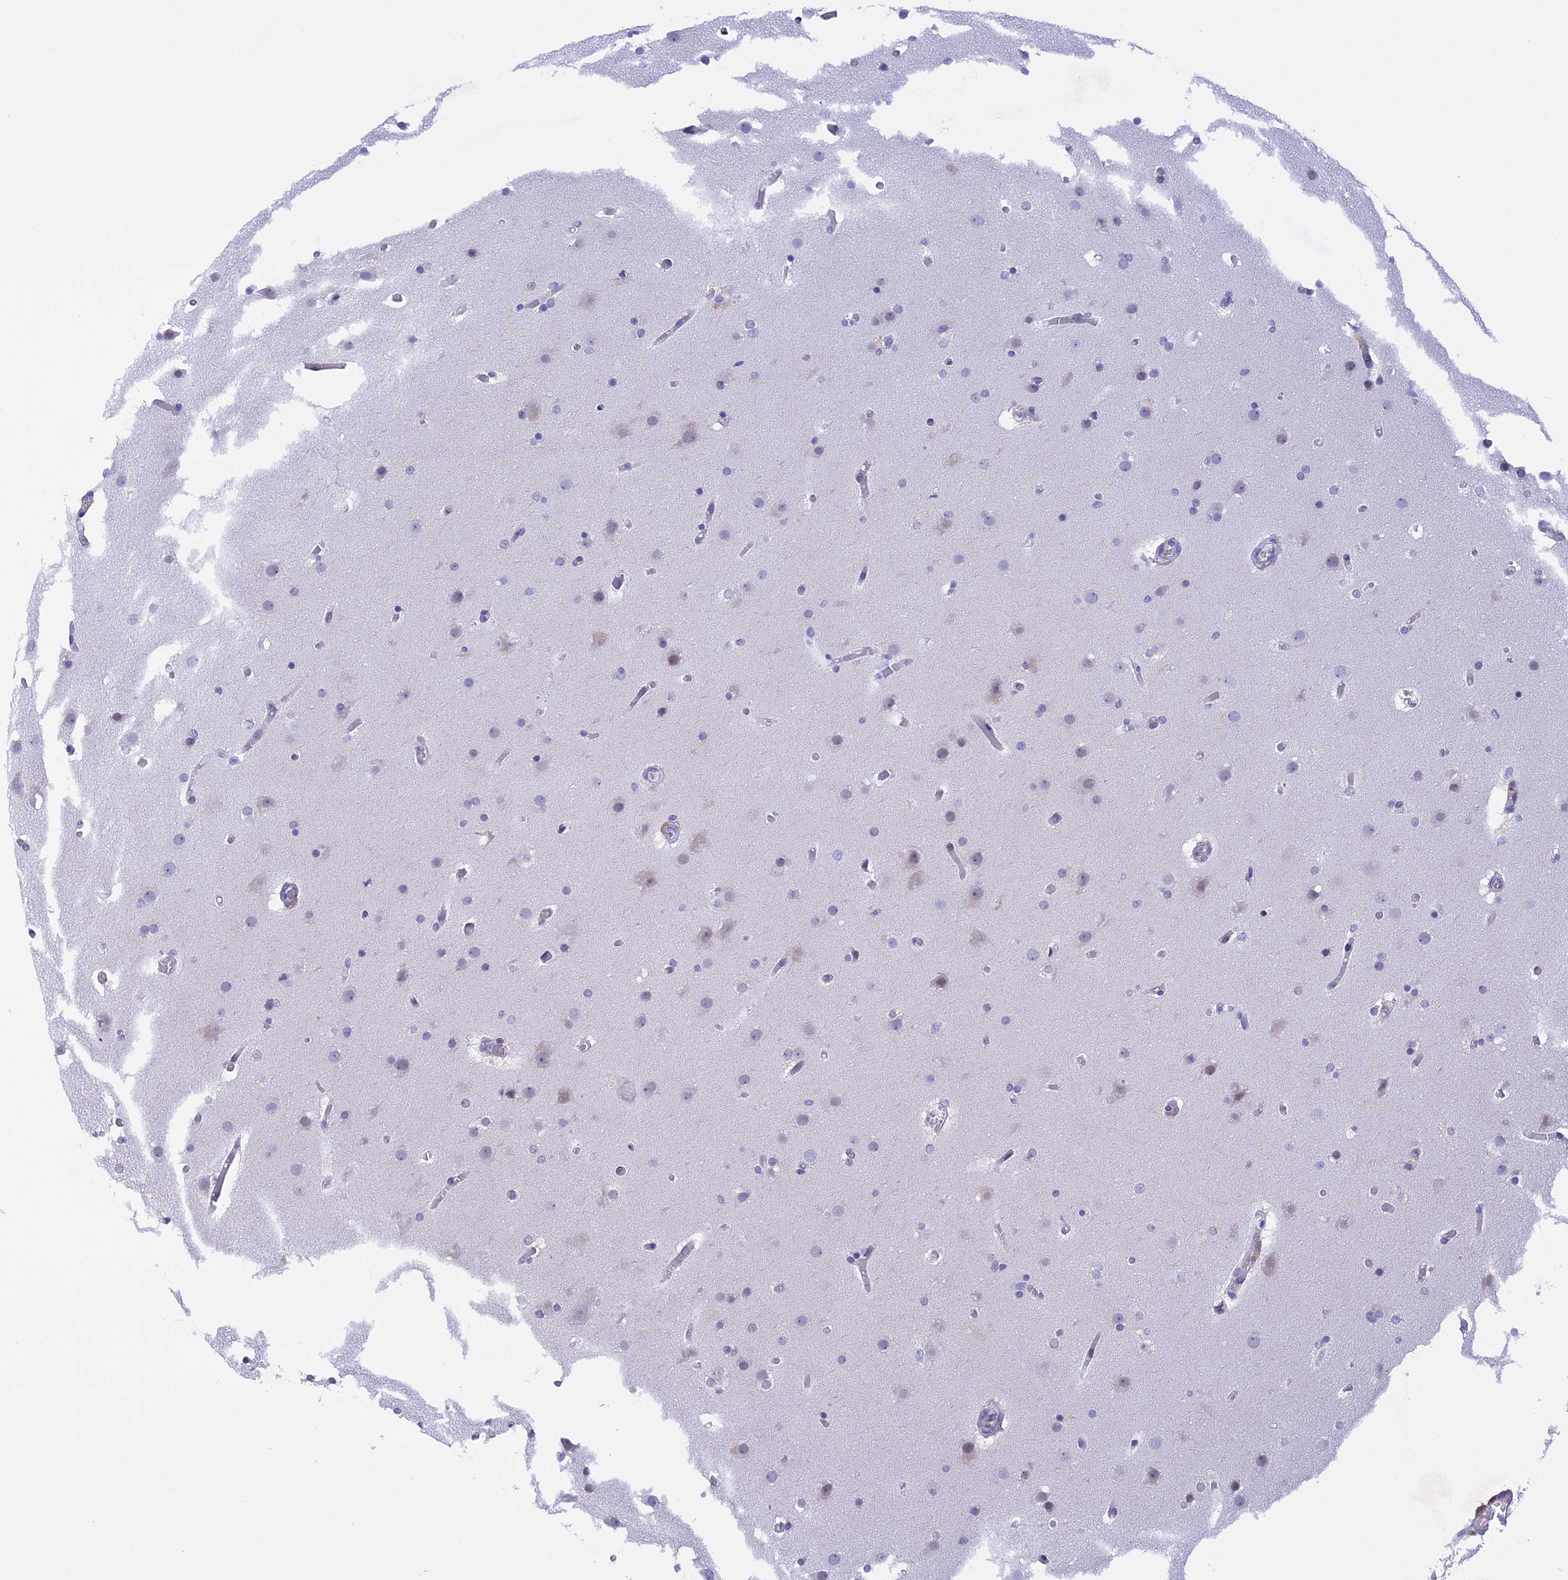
{"staining": {"intensity": "negative", "quantity": "none", "location": "none"}, "tissue": "glioma", "cell_type": "Tumor cells", "image_type": "cancer", "snomed": [{"axis": "morphology", "description": "Glioma, malignant, High grade"}, {"axis": "topography", "description": "Cerebral cortex"}], "caption": "Tumor cells show no significant expression in malignant glioma (high-grade). (DAB (3,3'-diaminobenzidine) immunohistochemistry visualized using brightfield microscopy, high magnification).", "gene": "POLR2C", "patient": {"sex": "female", "age": 36}}